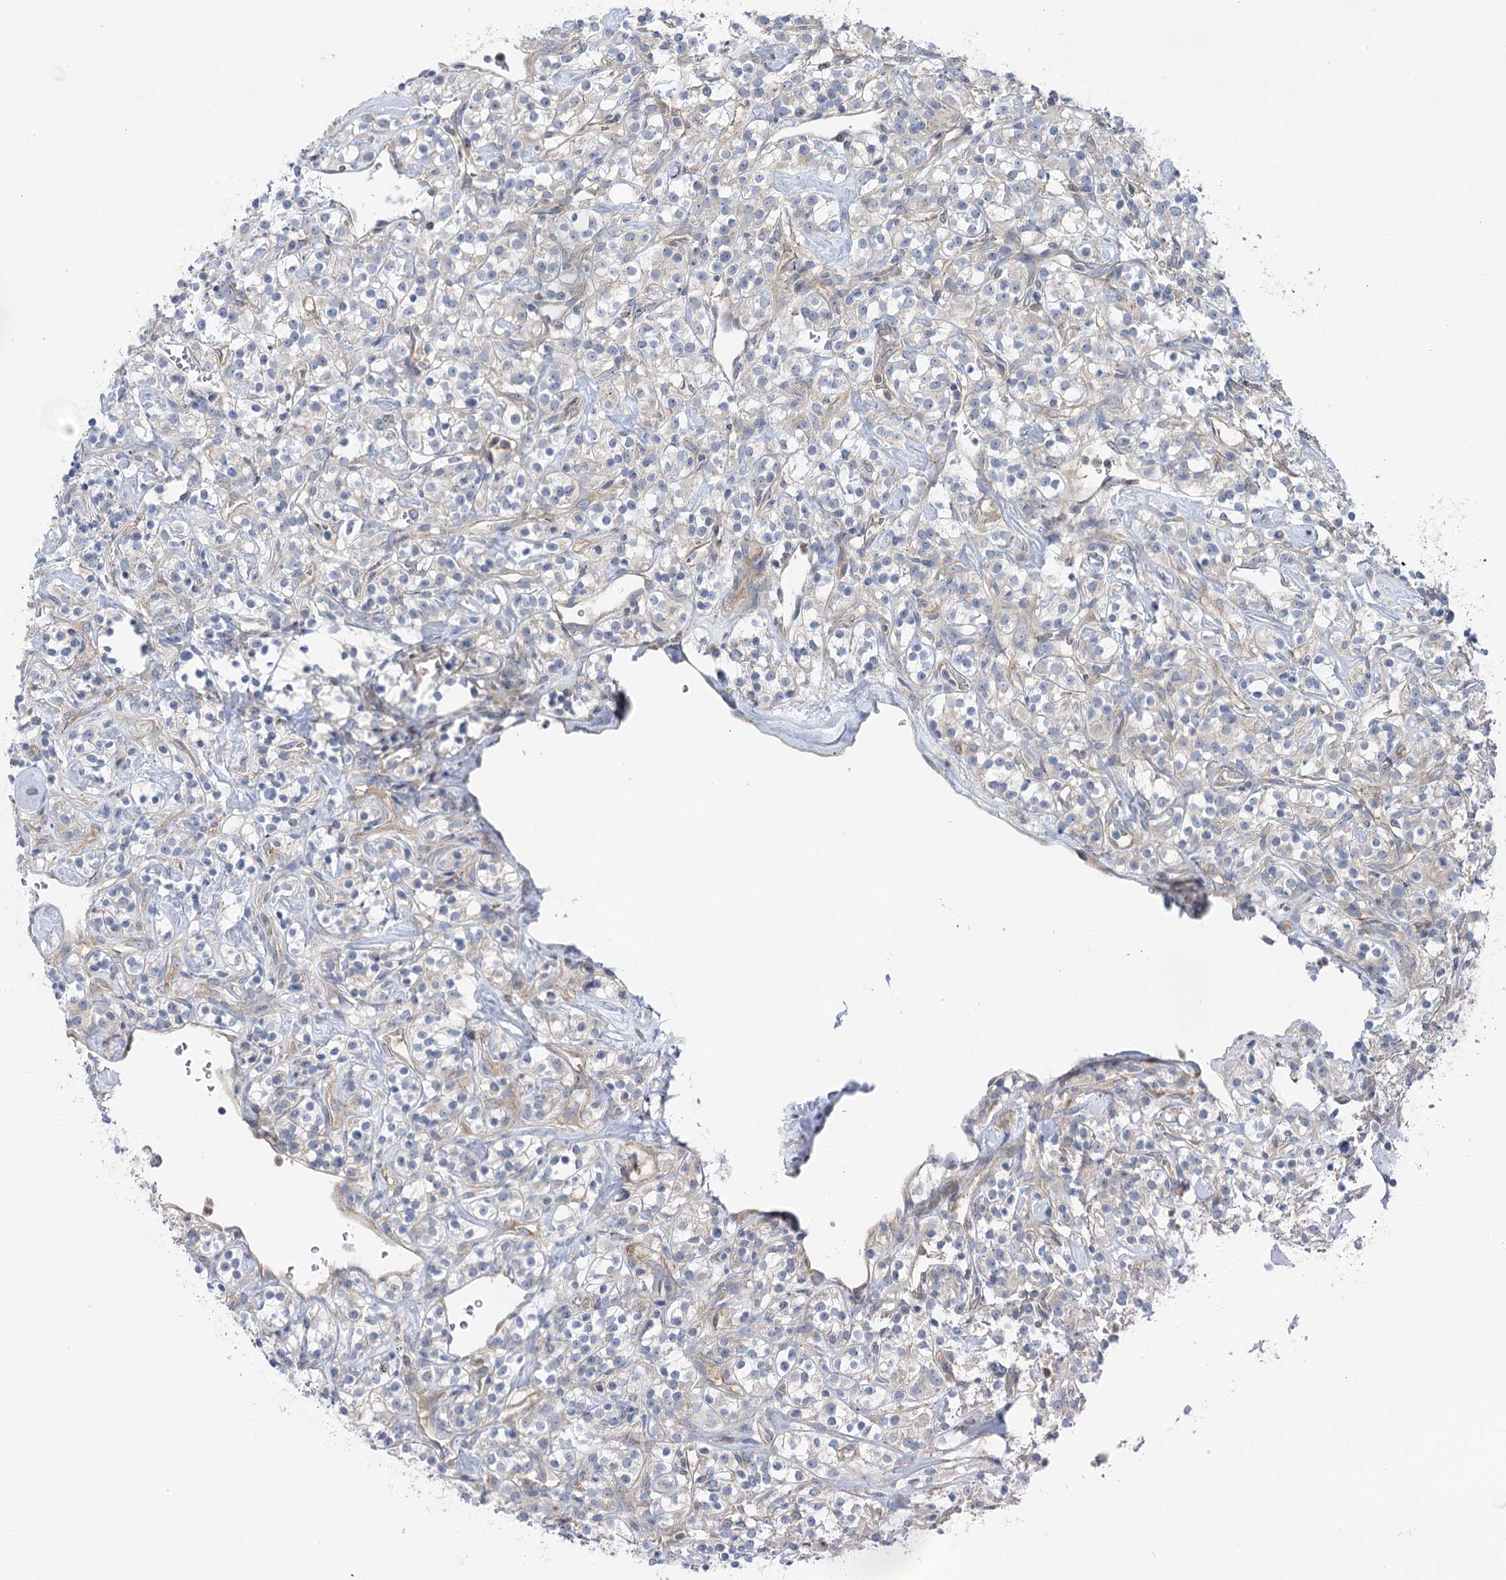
{"staining": {"intensity": "negative", "quantity": "none", "location": "none"}, "tissue": "renal cancer", "cell_type": "Tumor cells", "image_type": "cancer", "snomed": [{"axis": "morphology", "description": "Adenocarcinoma, NOS"}, {"axis": "topography", "description": "Kidney"}], "caption": "An image of renal cancer (adenocarcinoma) stained for a protein displays no brown staining in tumor cells.", "gene": "SCN11A", "patient": {"sex": "male", "age": 77}}